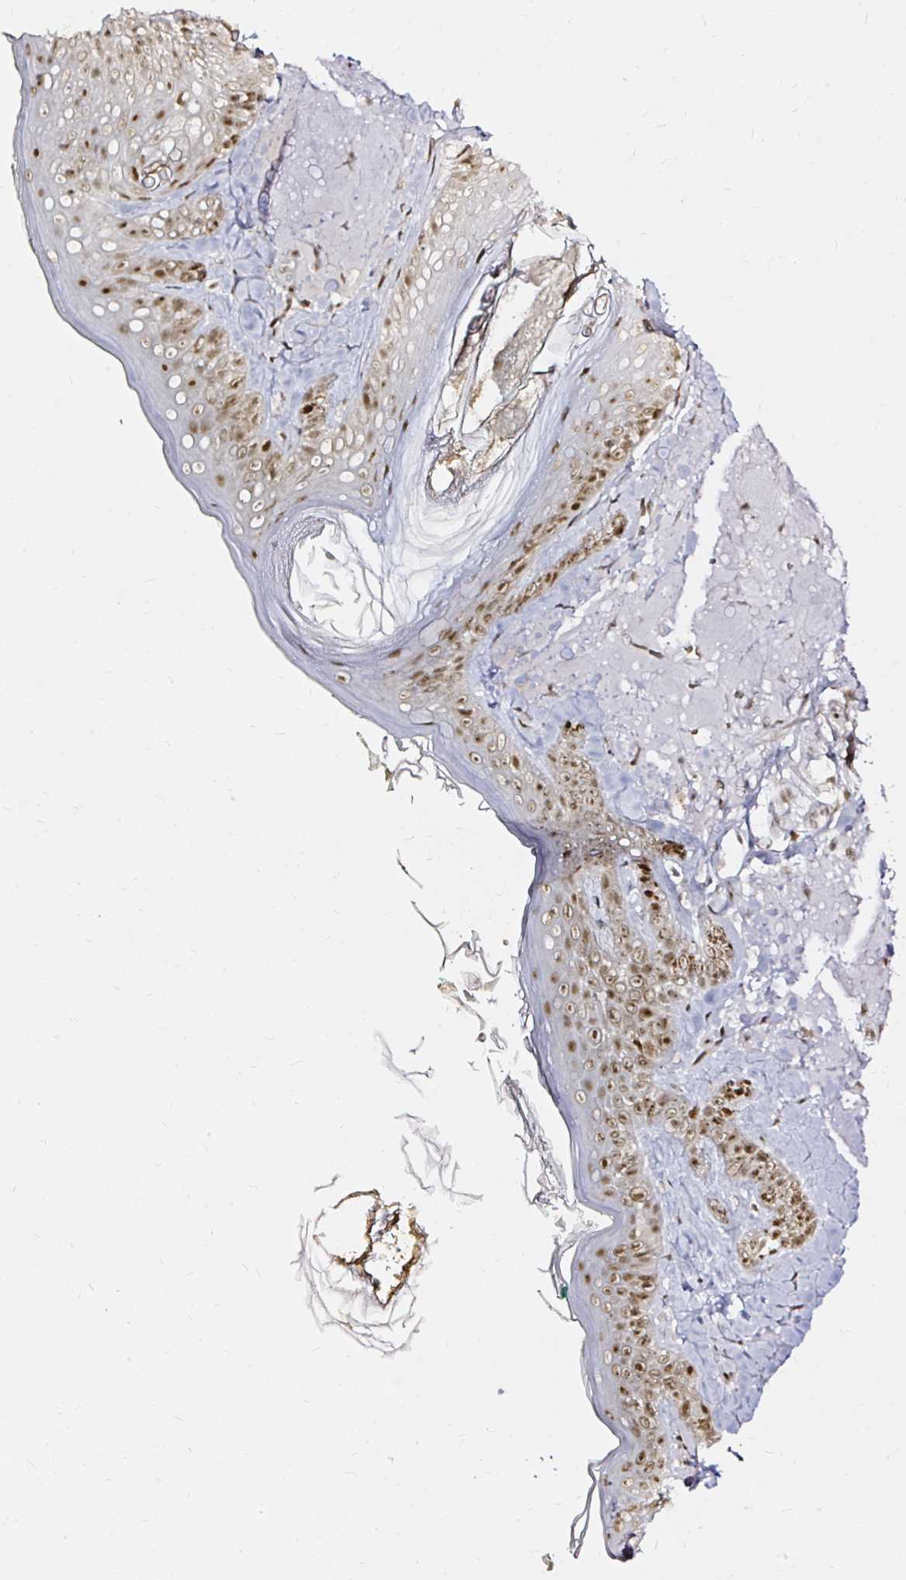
{"staining": {"intensity": "moderate", "quantity": ">75%", "location": "nuclear"}, "tissue": "skin", "cell_type": "Fibroblasts", "image_type": "normal", "snomed": [{"axis": "morphology", "description": "Normal tissue, NOS"}, {"axis": "topography", "description": "Skin"}], "caption": "Skin stained with immunohistochemistry (IHC) displays moderate nuclear expression in approximately >75% of fibroblasts.", "gene": "SNRPC", "patient": {"sex": "male", "age": 73}}